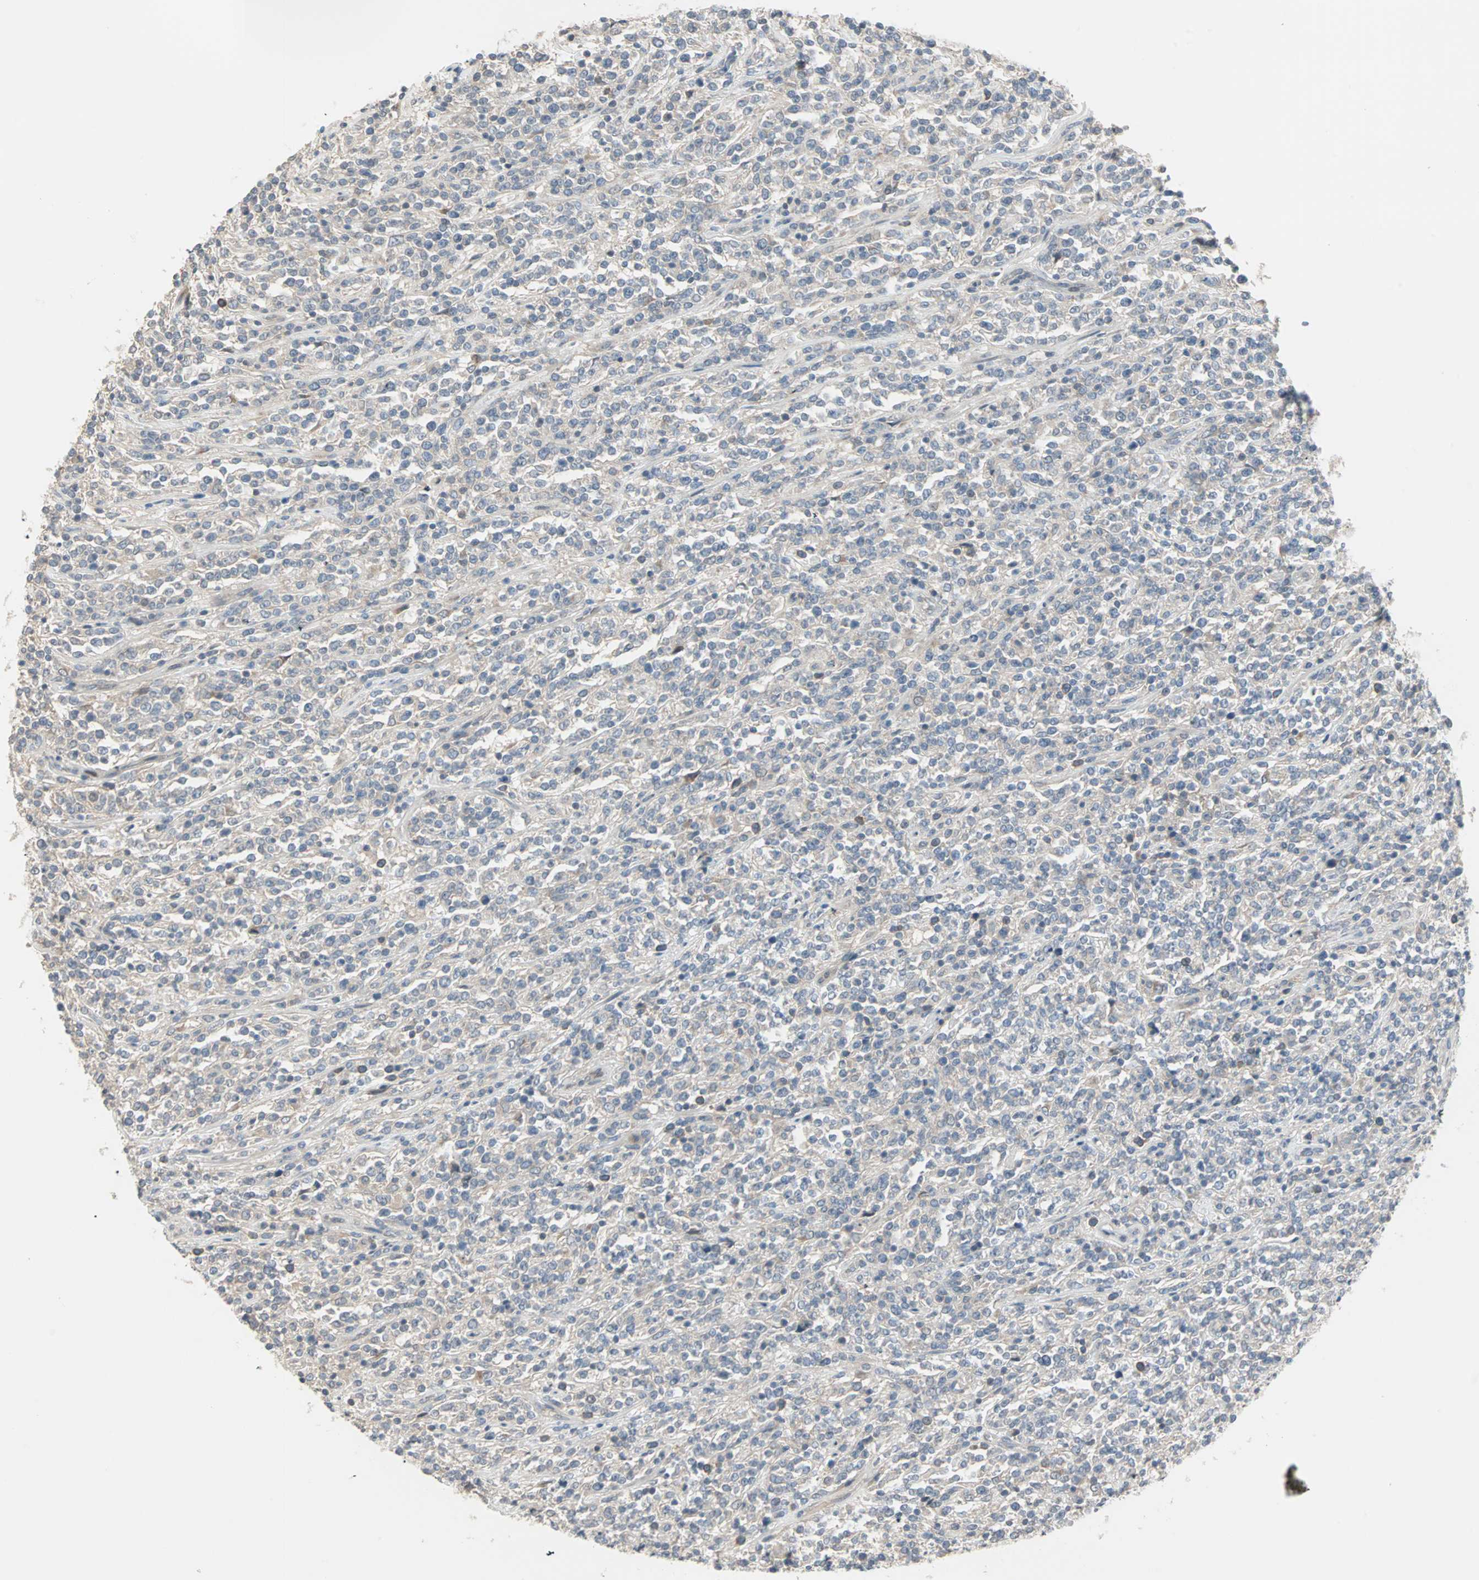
{"staining": {"intensity": "weak", "quantity": ">75%", "location": "cytoplasmic/membranous"}, "tissue": "lymphoma", "cell_type": "Tumor cells", "image_type": "cancer", "snomed": [{"axis": "morphology", "description": "Malignant lymphoma, non-Hodgkin's type, High grade"}, {"axis": "topography", "description": "Soft tissue"}], "caption": "Immunohistochemistry of human lymphoma exhibits low levels of weak cytoplasmic/membranous positivity in about >75% of tumor cells. Using DAB (brown) and hematoxylin (blue) stains, captured at high magnification using brightfield microscopy.", "gene": "ZFP36", "patient": {"sex": "male", "age": 18}}